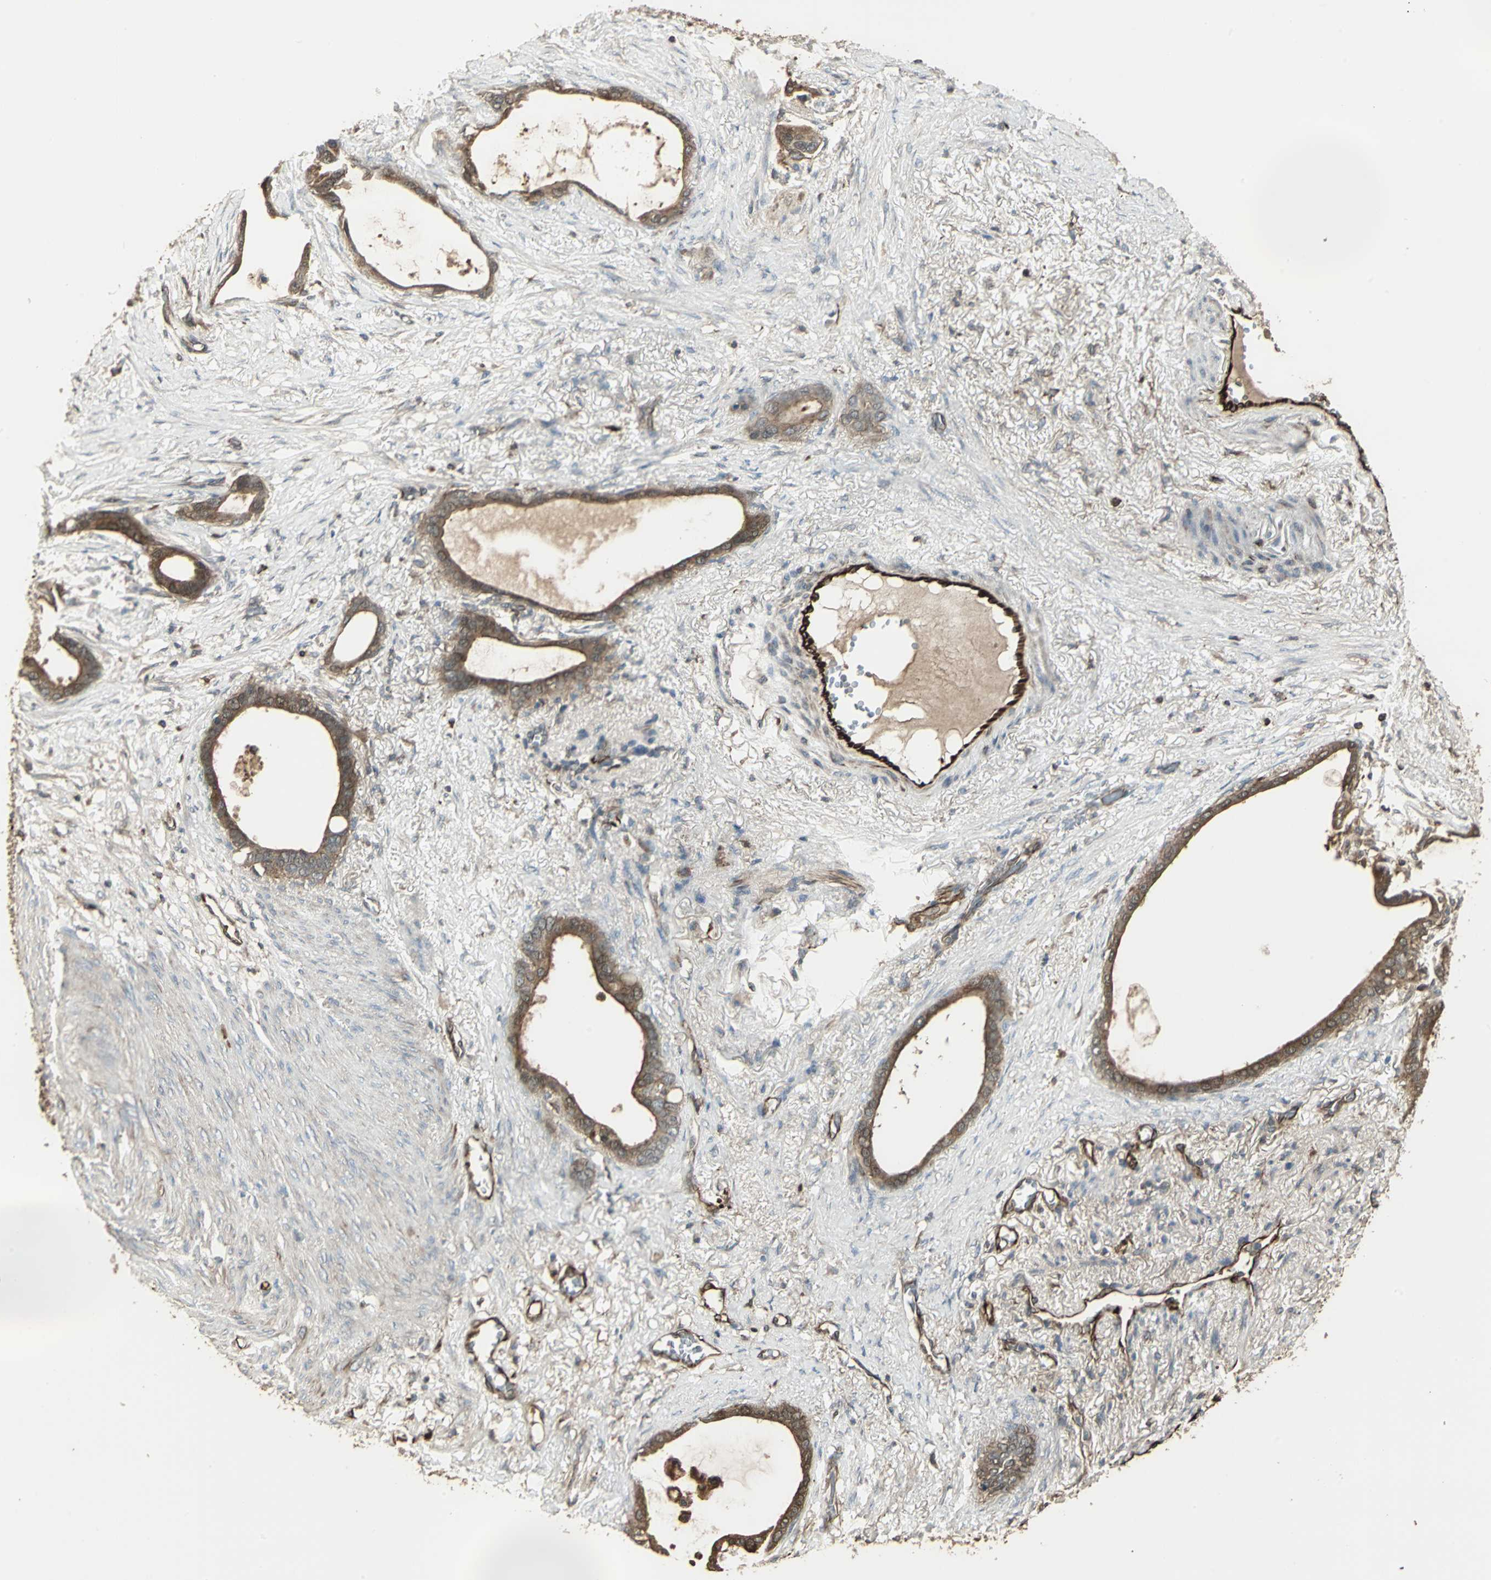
{"staining": {"intensity": "moderate", "quantity": ">75%", "location": "cytoplasmic/membranous"}, "tissue": "stomach cancer", "cell_type": "Tumor cells", "image_type": "cancer", "snomed": [{"axis": "morphology", "description": "Adenocarcinoma, NOS"}, {"axis": "topography", "description": "Stomach"}], "caption": "Protein expression analysis of stomach cancer (adenocarcinoma) reveals moderate cytoplasmic/membranous expression in approximately >75% of tumor cells.", "gene": "PRXL2B", "patient": {"sex": "female", "age": 75}}